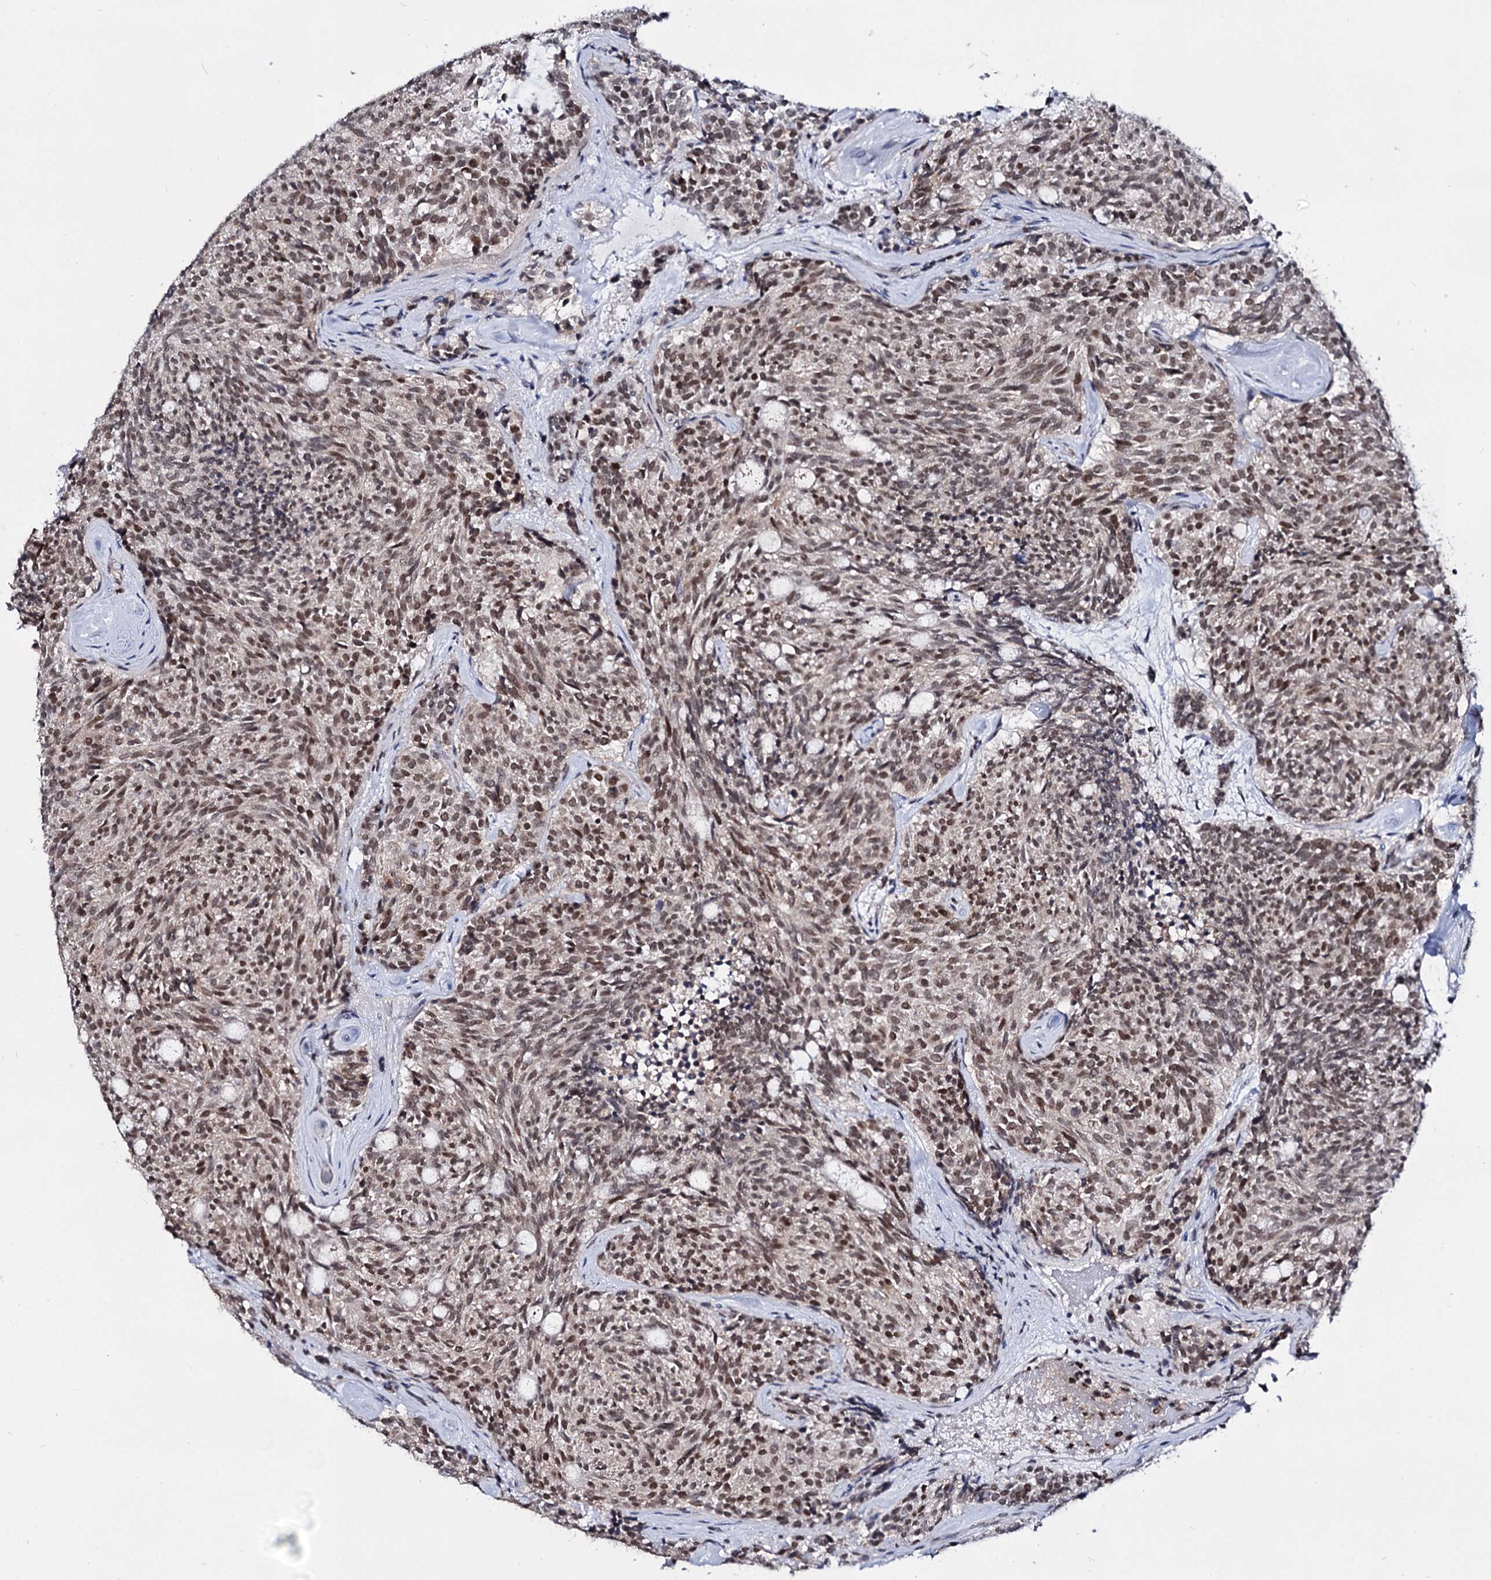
{"staining": {"intensity": "moderate", "quantity": ">75%", "location": "nuclear"}, "tissue": "carcinoid", "cell_type": "Tumor cells", "image_type": "cancer", "snomed": [{"axis": "morphology", "description": "Carcinoid, malignant, NOS"}, {"axis": "topography", "description": "Pancreas"}], "caption": "This histopathology image reveals immunohistochemistry staining of human carcinoid (malignant), with medium moderate nuclear staining in approximately >75% of tumor cells.", "gene": "SMCHD1", "patient": {"sex": "female", "age": 54}}